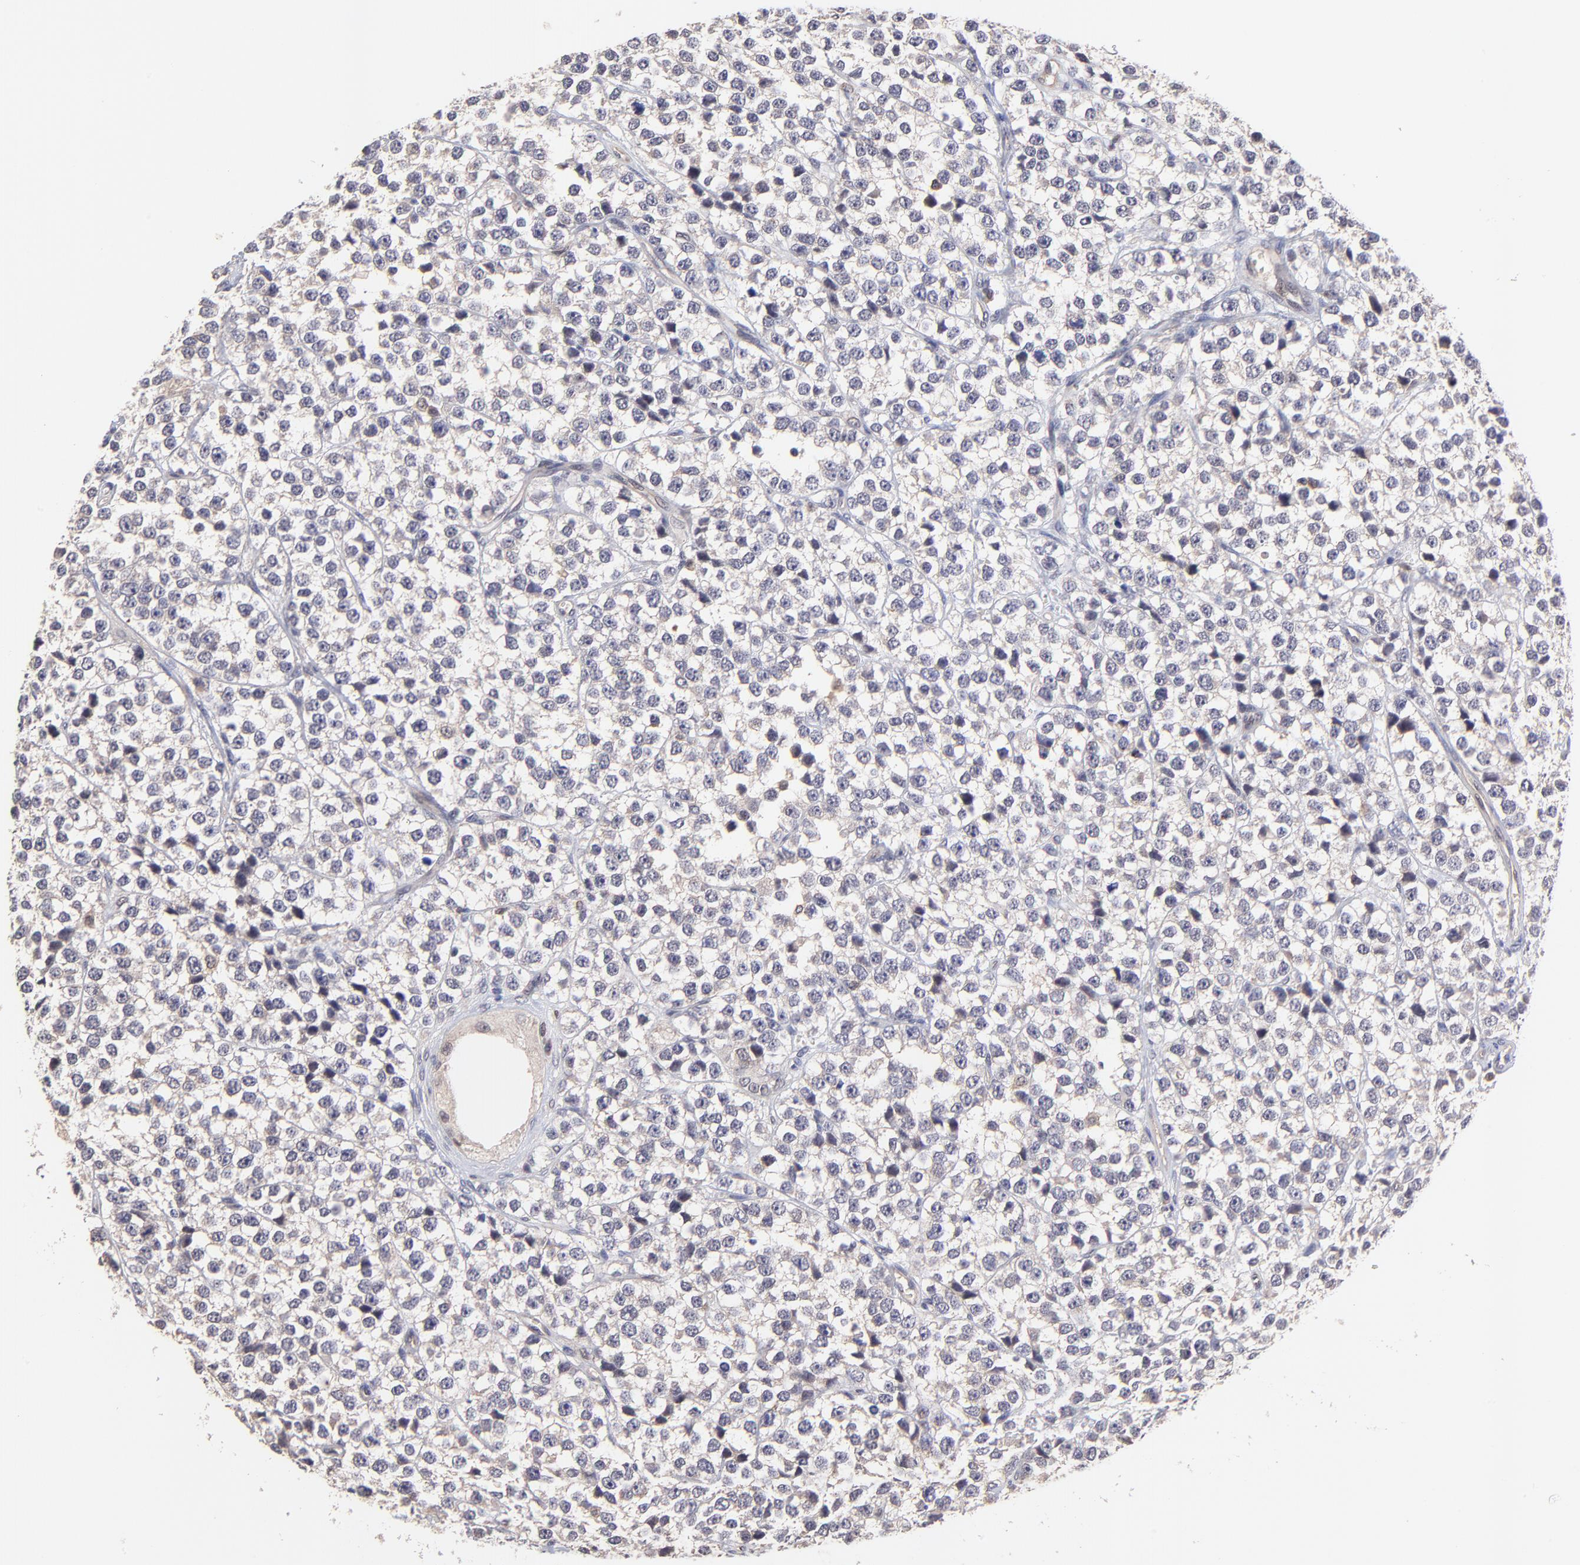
{"staining": {"intensity": "weak", "quantity": ">75%", "location": "cytoplasmic/membranous"}, "tissue": "testis cancer", "cell_type": "Tumor cells", "image_type": "cancer", "snomed": [{"axis": "morphology", "description": "Seminoma, NOS"}, {"axis": "topography", "description": "Testis"}], "caption": "A histopathology image showing weak cytoplasmic/membranous positivity in about >75% of tumor cells in seminoma (testis), as visualized by brown immunohistochemical staining.", "gene": "ZNF747", "patient": {"sex": "male", "age": 25}}